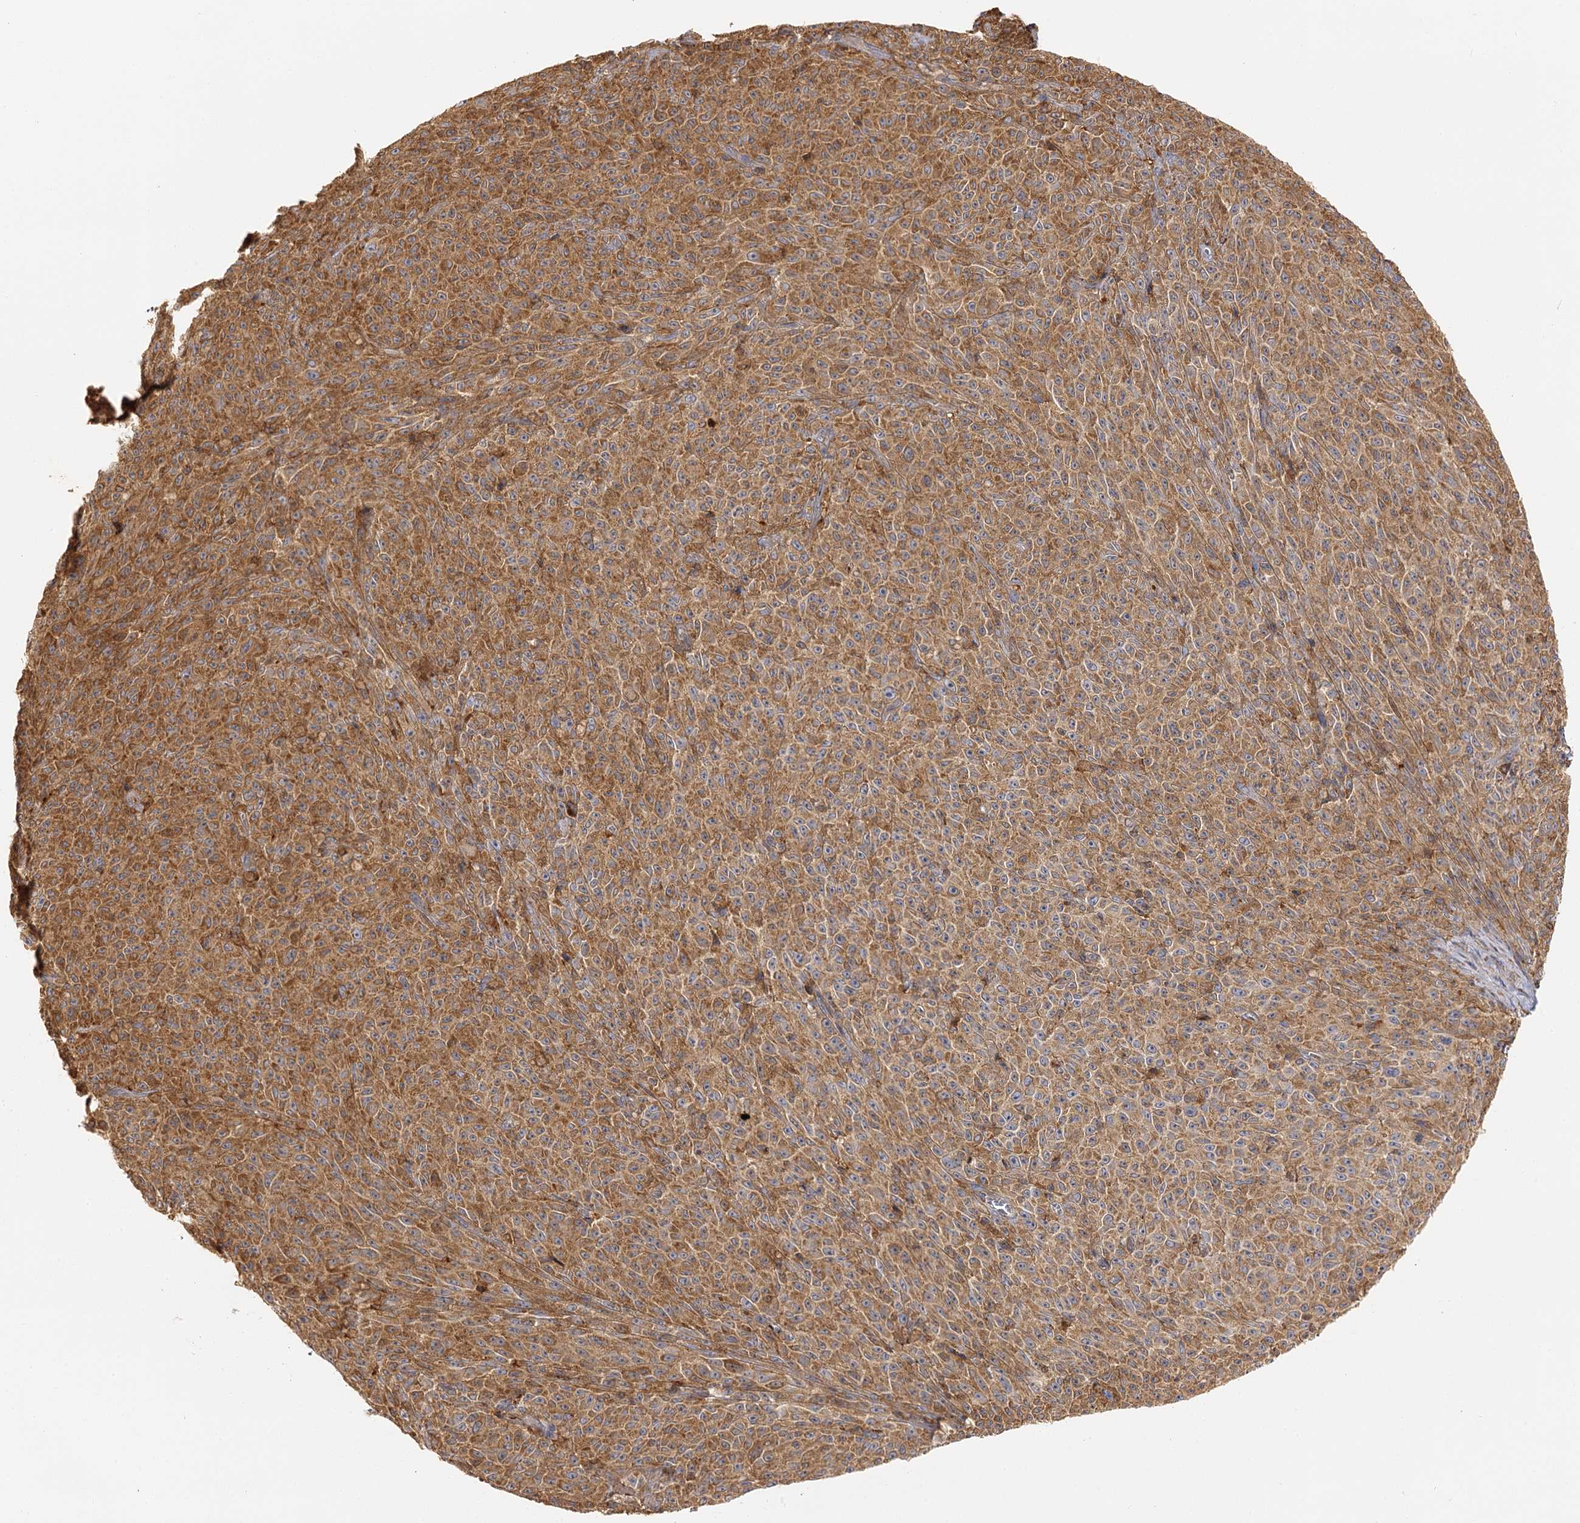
{"staining": {"intensity": "moderate", "quantity": ">75%", "location": "cytoplasmic/membranous"}, "tissue": "melanoma", "cell_type": "Tumor cells", "image_type": "cancer", "snomed": [{"axis": "morphology", "description": "Malignant melanoma, NOS"}, {"axis": "topography", "description": "Skin"}], "caption": "Protein analysis of malignant melanoma tissue shows moderate cytoplasmic/membranous positivity in about >75% of tumor cells. Using DAB (3,3'-diaminobenzidine) (brown) and hematoxylin (blue) stains, captured at high magnification using brightfield microscopy.", "gene": "SEC24B", "patient": {"sex": "female", "age": 82}}